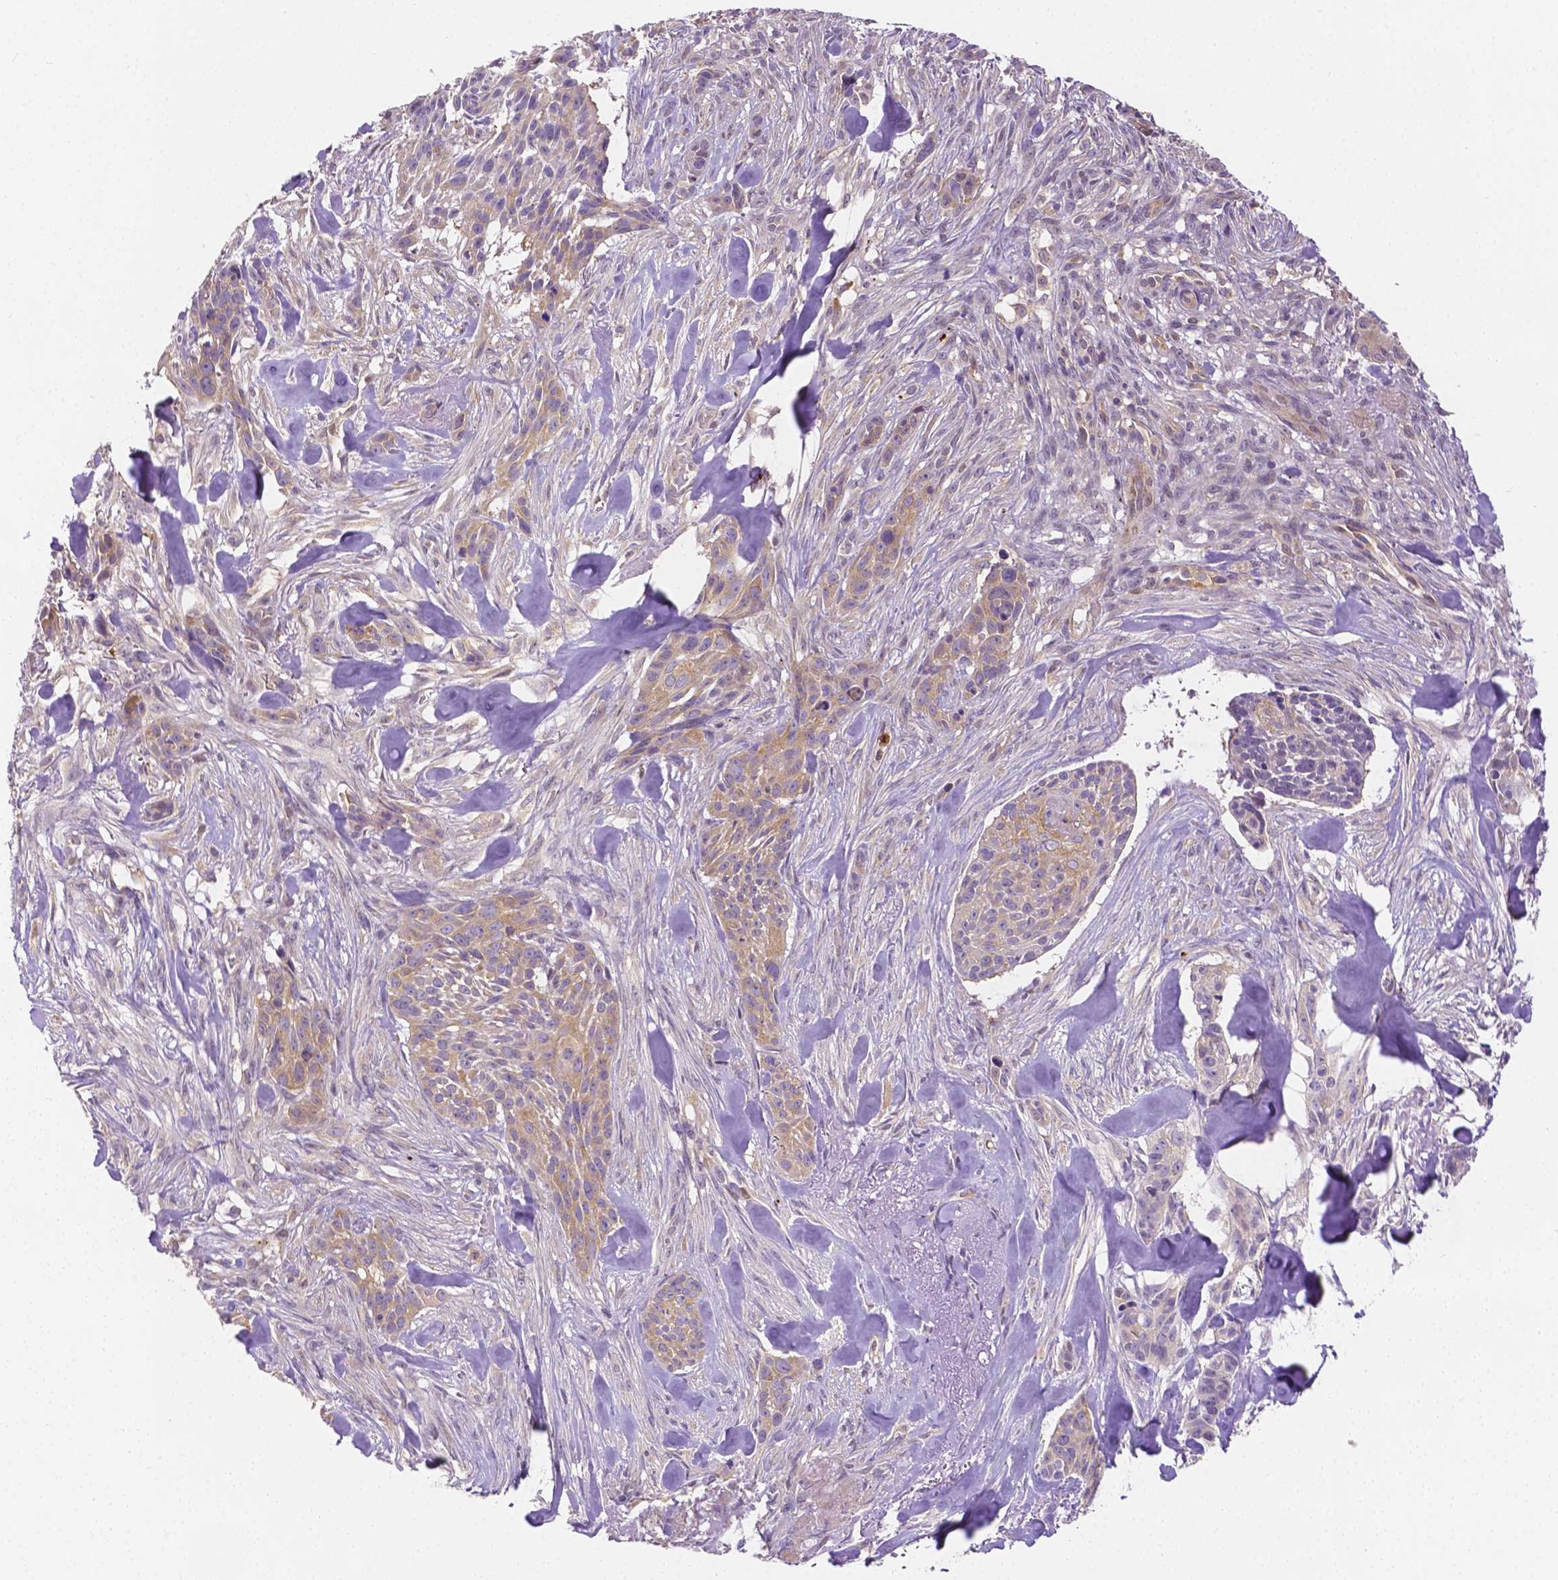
{"staining": {"intensity": "weak", "quantity": ">75%", "location": "cytoplasmic/membranous"}, "tissue": "skin cancer", "cell_type": "Tumor cells", "image_type": "cancer", "snomed": [{"axis": "morphology", "description": "Basal cell carcinoma"}, {"axis": "topography", "description": "Skin"}], "caption": "The micrograph exhibits staining of basal cell carcinoma (skin), revealing weak cytoplasmic/membranous protein staining (brown color) within tumor cells.", "gene": "ZNRD2", "patient": {"sex": "male", "age": 87}}